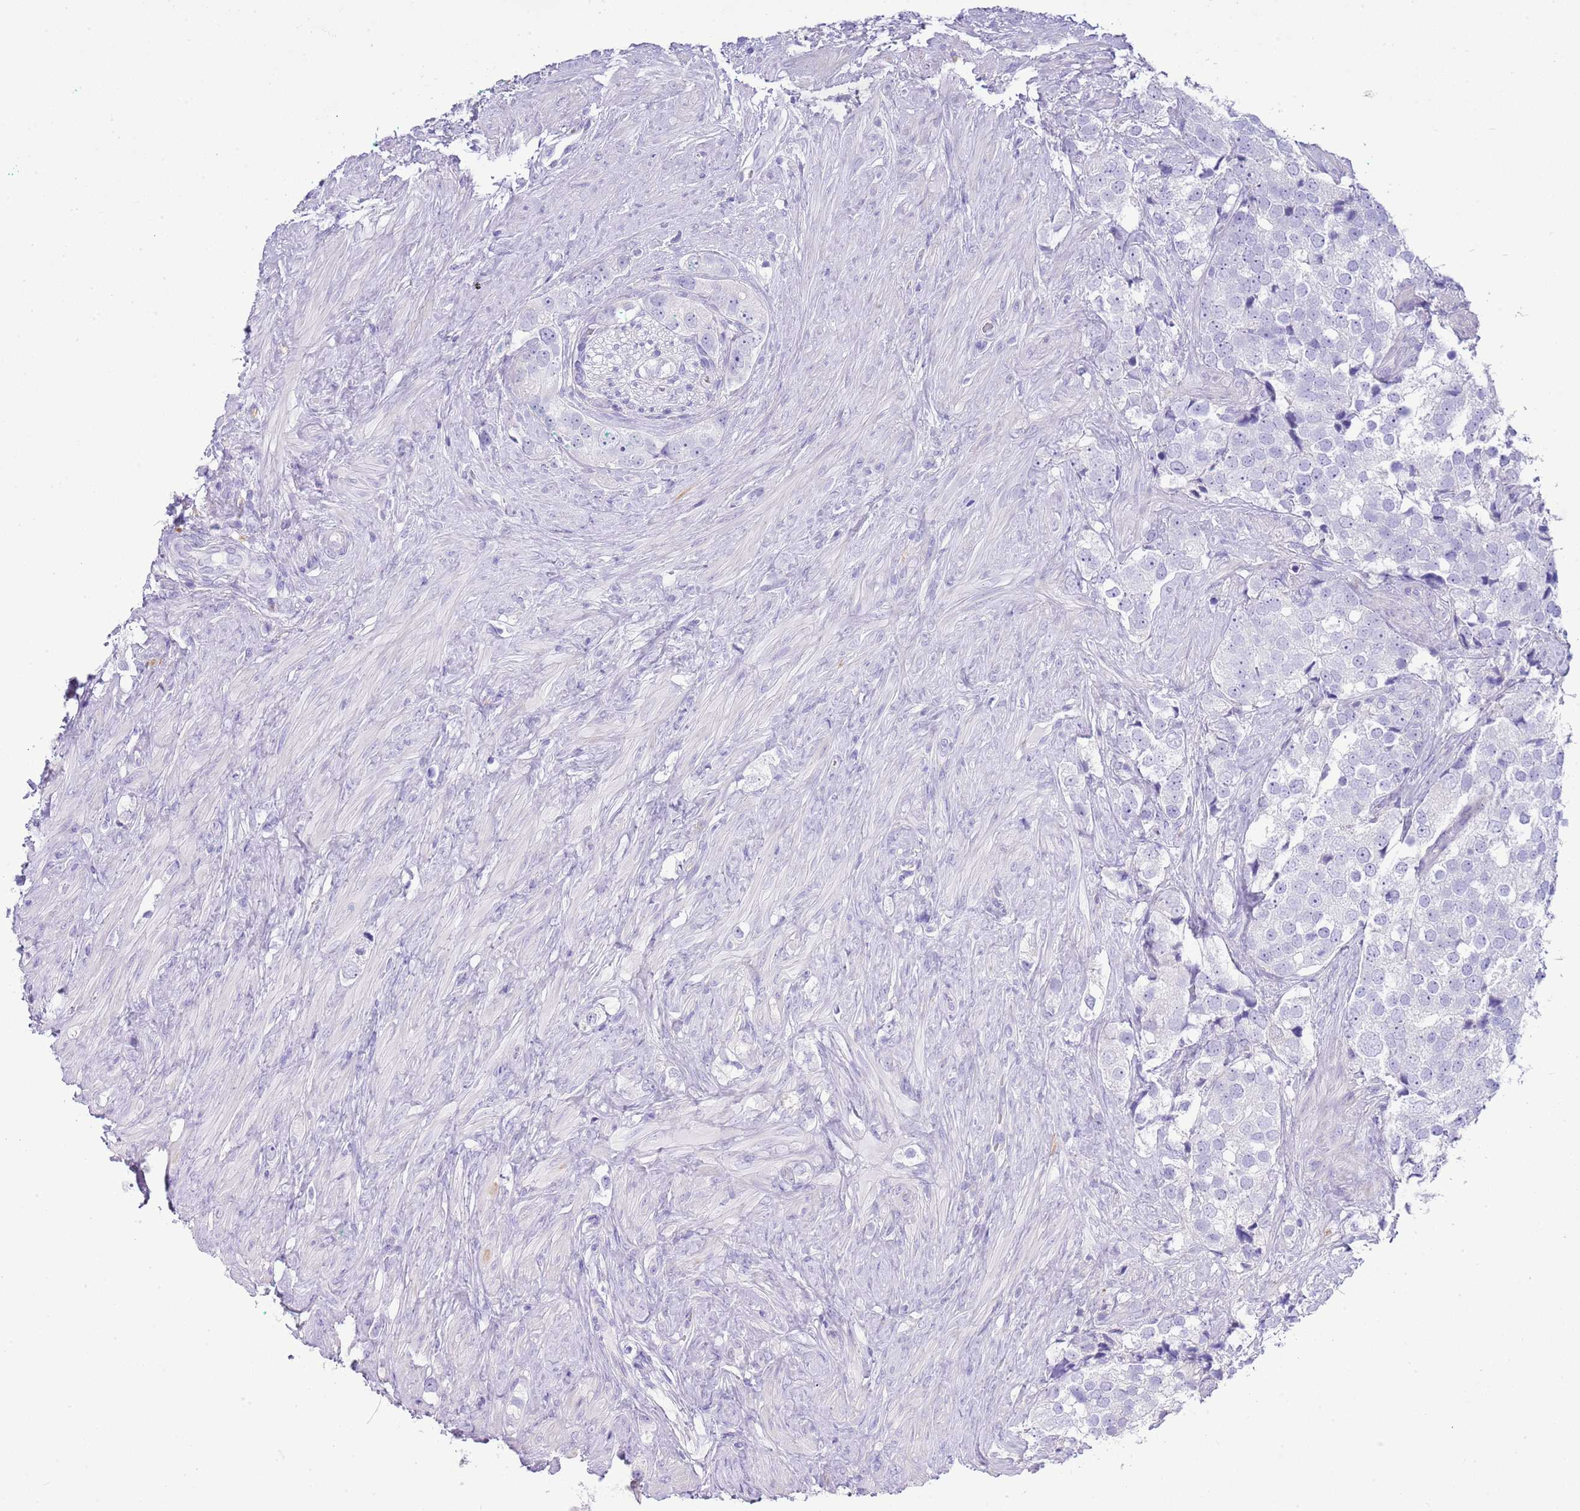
{"staining": {"intensity": "negative", "quantity": "none", "location": "none"}, "tissue": "prostate cancer", "cell_type": "Tumor cells", "image_type": "cancer", "snomed": [{"axis": "morphology", "description": "Adenocarcinoma, High grade"}, {"axis": "topography", "description": "Prostate"}], "caption": "The immunohistochemistry (IHC) photomicrograph has no significant positivity in tumor cells of prostate cancer tissue.", "gene": "ABHD17C", "patient": {"sex": "male", "age": 49}}